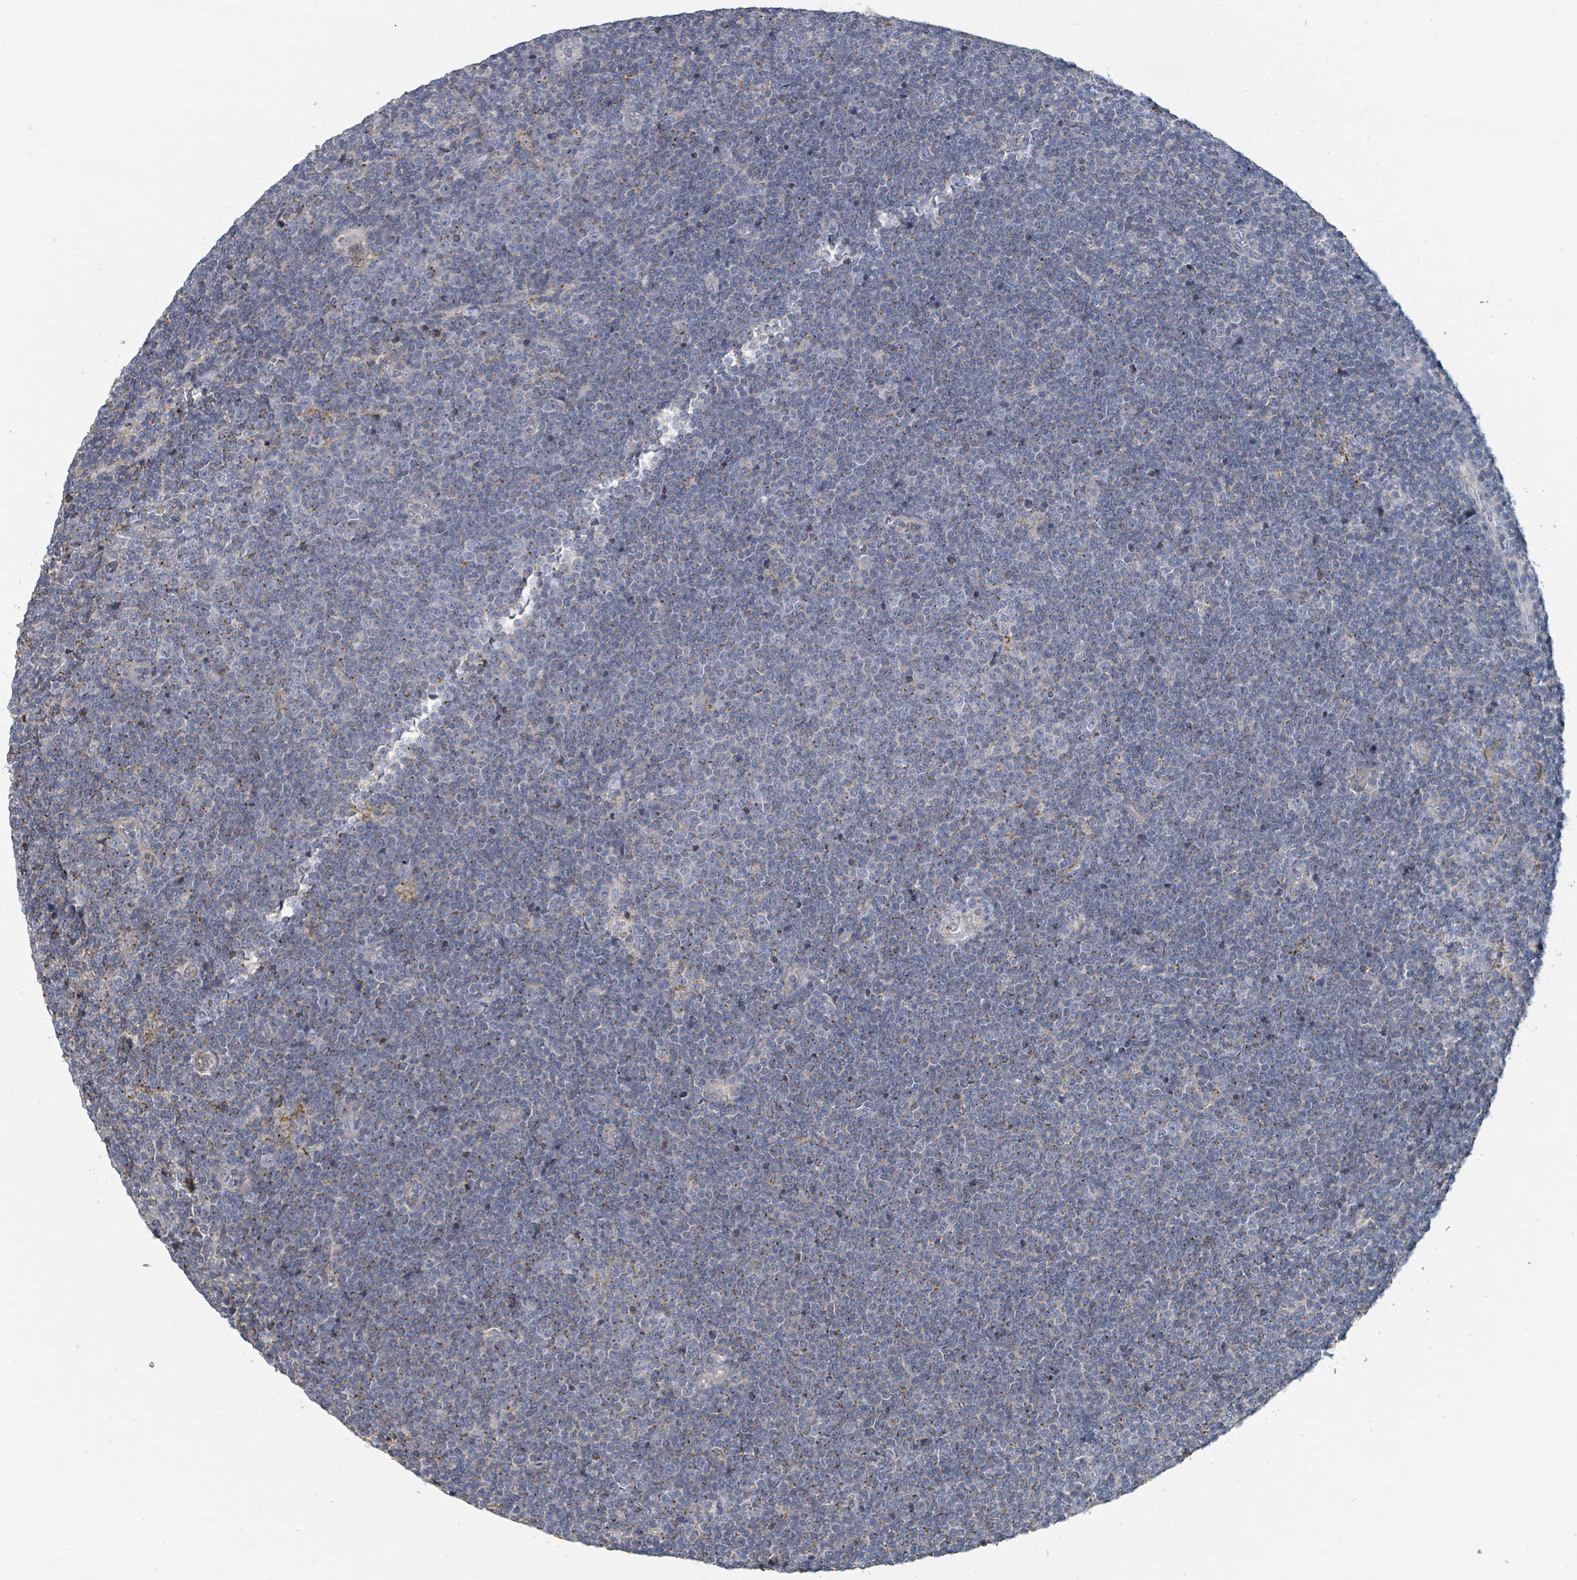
{"staining": {"intensity": "negative", "quantity": "none", "location": "none"}, "tissue": "lymphoma", "cell_type": "Tumor cells", "image_type": "cancer", "snomed": [{"axis": "morphology", "description": "Malignant lymphoma, non-Hodgkin's type, Low grade"}, {"axis": "topography", "description": "Lymph node"}], "caption": "Micrograph shows no significant protein expression in tumor cells of malignant lymphoma, non-Hodgkin's type (low-grade).", "gene": "LRRC42", "patient": {"sex": "male", "age": 48}}